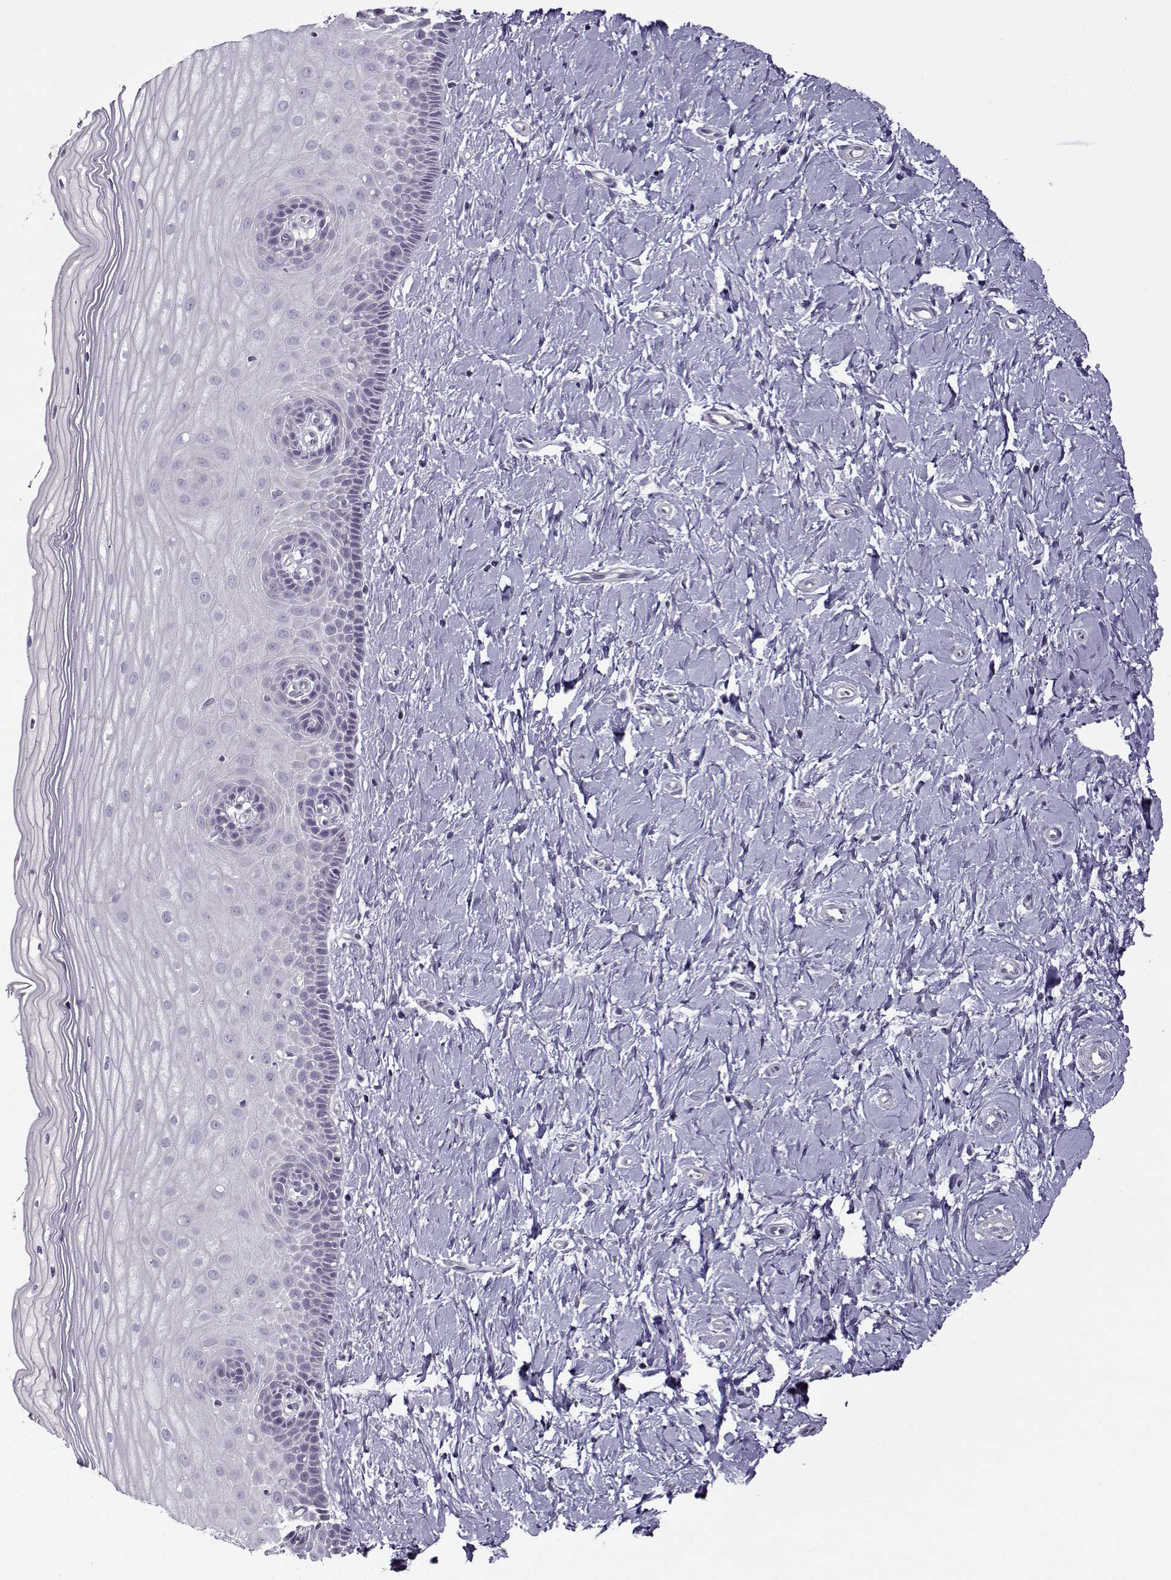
{"staining": {"intensity": "negative", "quantity": "none", "location": "none"}, "tissue": "cervix", "cell_type": "Glandular cells", "image_type": "normal", "snomed": [{"axis": "morphology", "description": "Normal tissue, NOS"}, {"axis": "topography", "description": "Cervix"}], "caption": "A histopathology image of cervix stained for a protein reveals no brown staining in glandular cells. Nuclei are stained in blue.", "gene": "TEX55", "patient": {"sex": "female", "age": 37}}